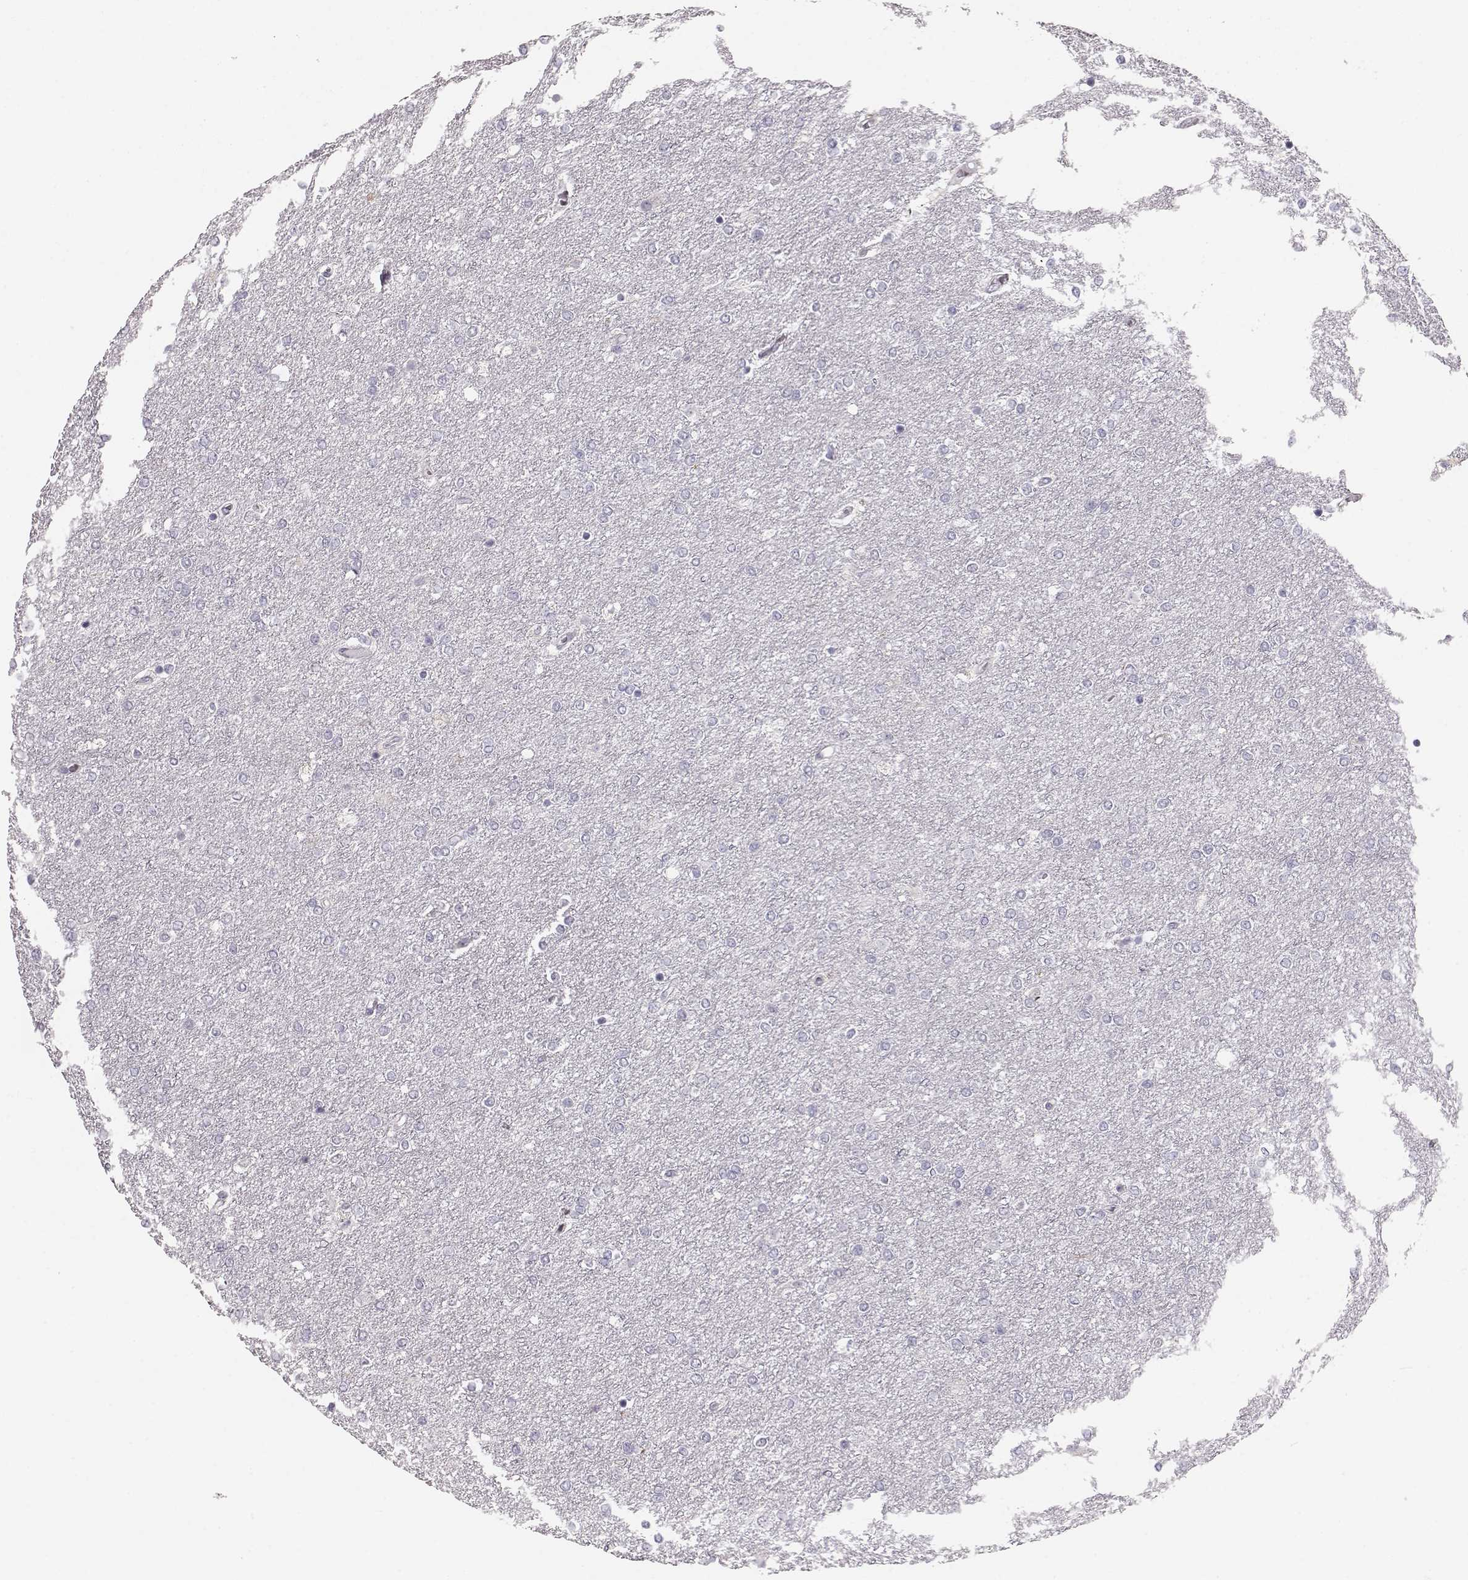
{"staining": {"intensity": "negative", "quantity": "none", "location": "none"}, "tissue": "glioma", "cell_type": "Tumor cells", "image_type": "cancer", "snomed": [{"axis": "morphology", "description": "Glioma, malignant, High grade"}, {"axis": "topography", "description": "Brain"}], "caption": "A photomicrograph of human malignant glioma (high-grade) is negative for staining in tumor cells.", "gene": "POU1F1", "patient": {"sex": "female", "age": 61}}